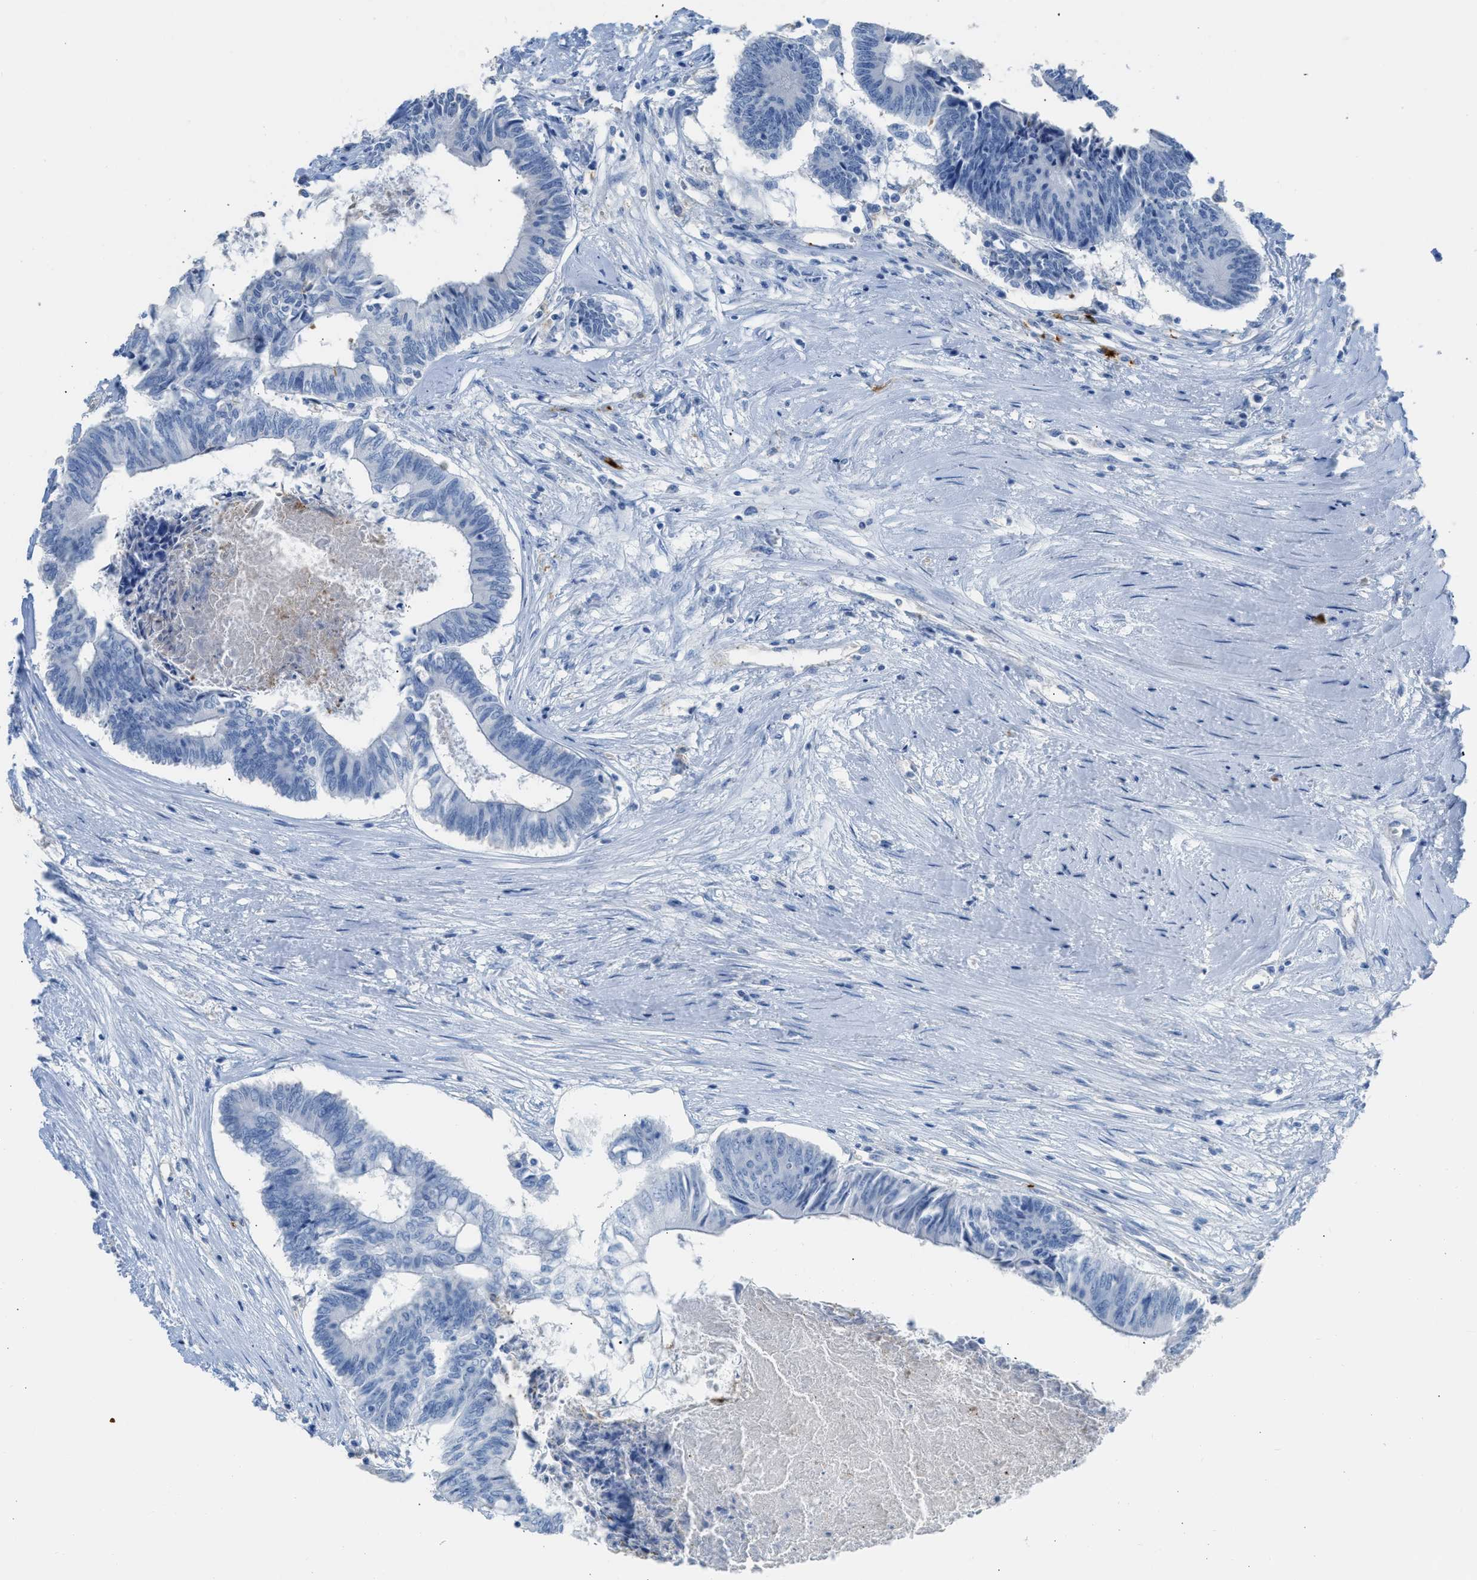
{"staining": {"intensity": "negative", "quantity": "none", "location": "none"}, "tissue": "colorectal cancer", "cell_type": "Tumor cells", "image_type": "cancer", "snomed": [{"axis": "morphology", "description": "Adenocarcinoma, NOS"}, {"axis": "topography", "description": "Rectum"}], "caption": "Colorectal adenocarcinoma was stained to show a protein in brown. There is no significant expression in tumor cells.", "gene": "FAIM2", "patient": {"sex": "male", "age": 63}}